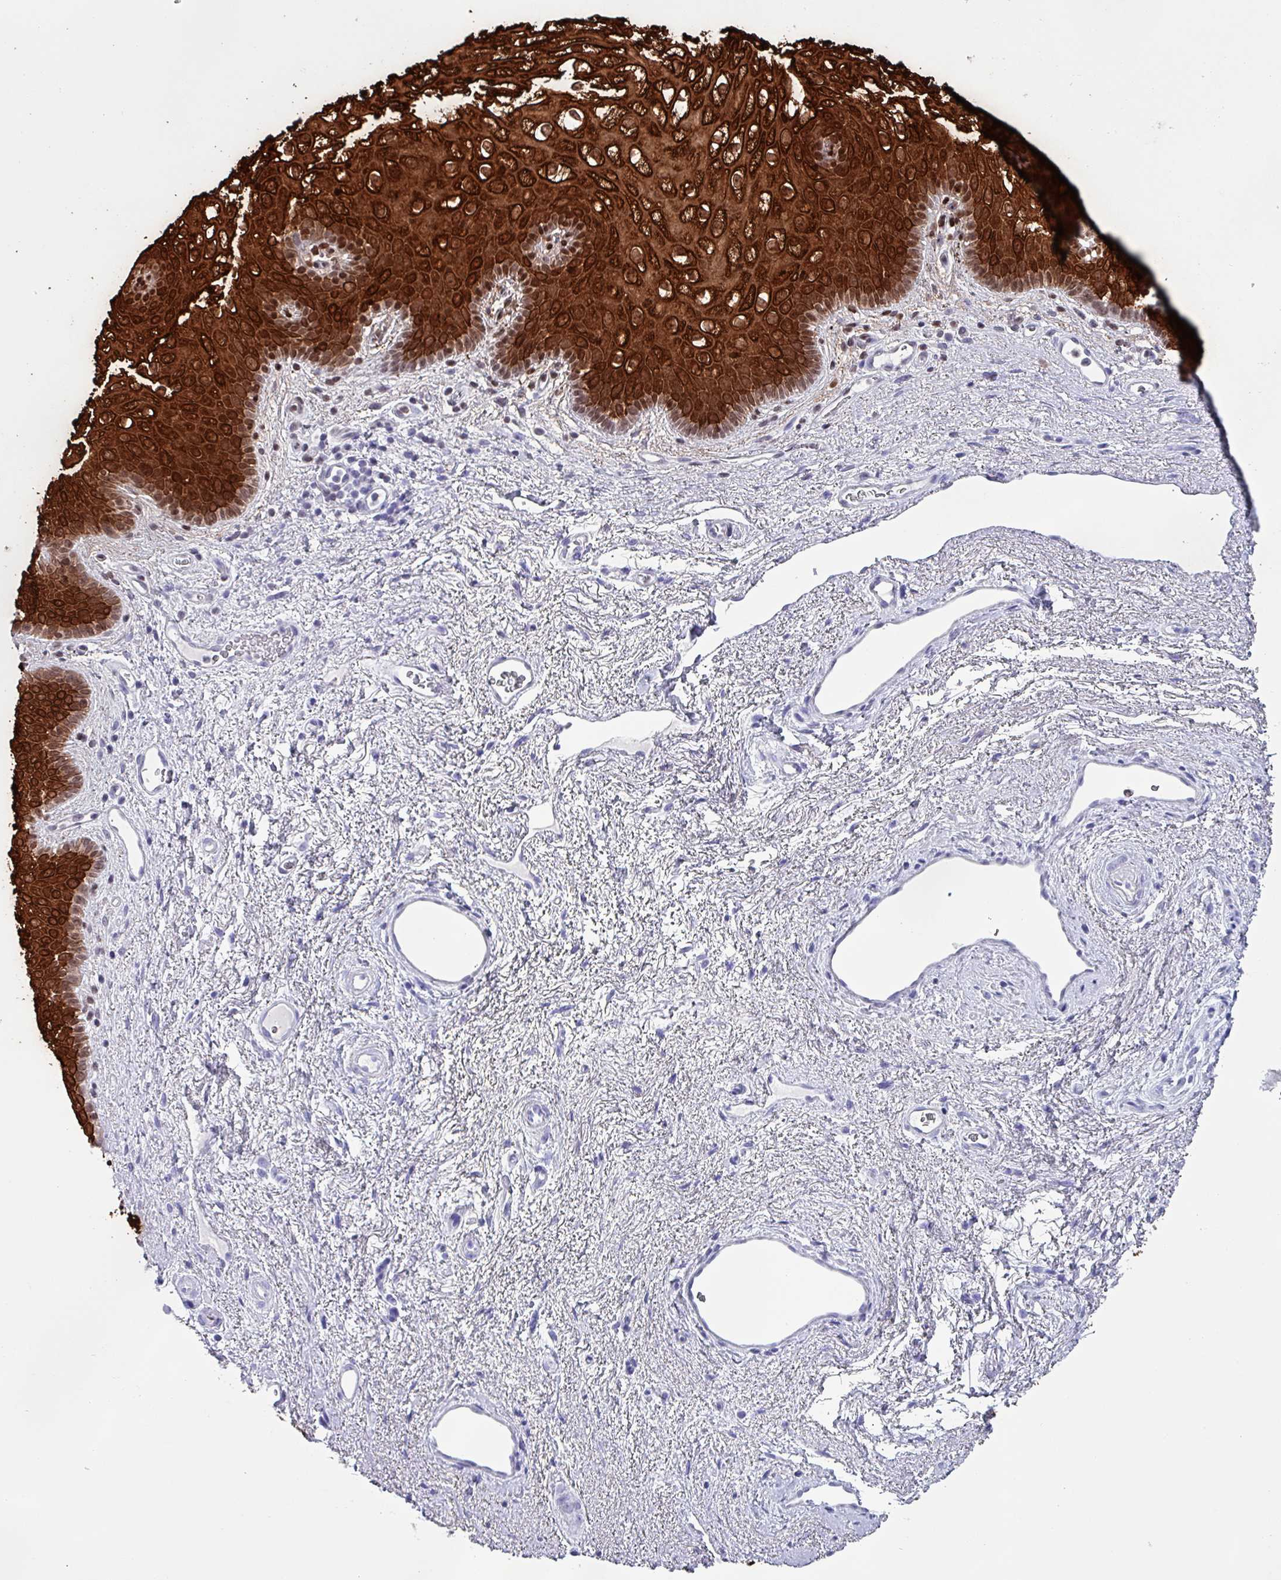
{"staining": {"intensity": "strong", "quantity": ">75%", "location": "cytoplasmic/membranous"}, "tissue": "vagina", "cell_type": "Squamous epithelial cells", "image_type": "normal", "snomed": [{"axis": "morphology", "description": "Normal tissue, NOS"}, {"axis": "topography", "description": "Vagina"}], "caption": "Vagina stained with a brown dye reveals strong cytoplasmic/membranous positive positivity in approximately >75% of squamous epithelial cells.", "gene": "KRT6A", "patient": {"sex": "female", "age": 47}}